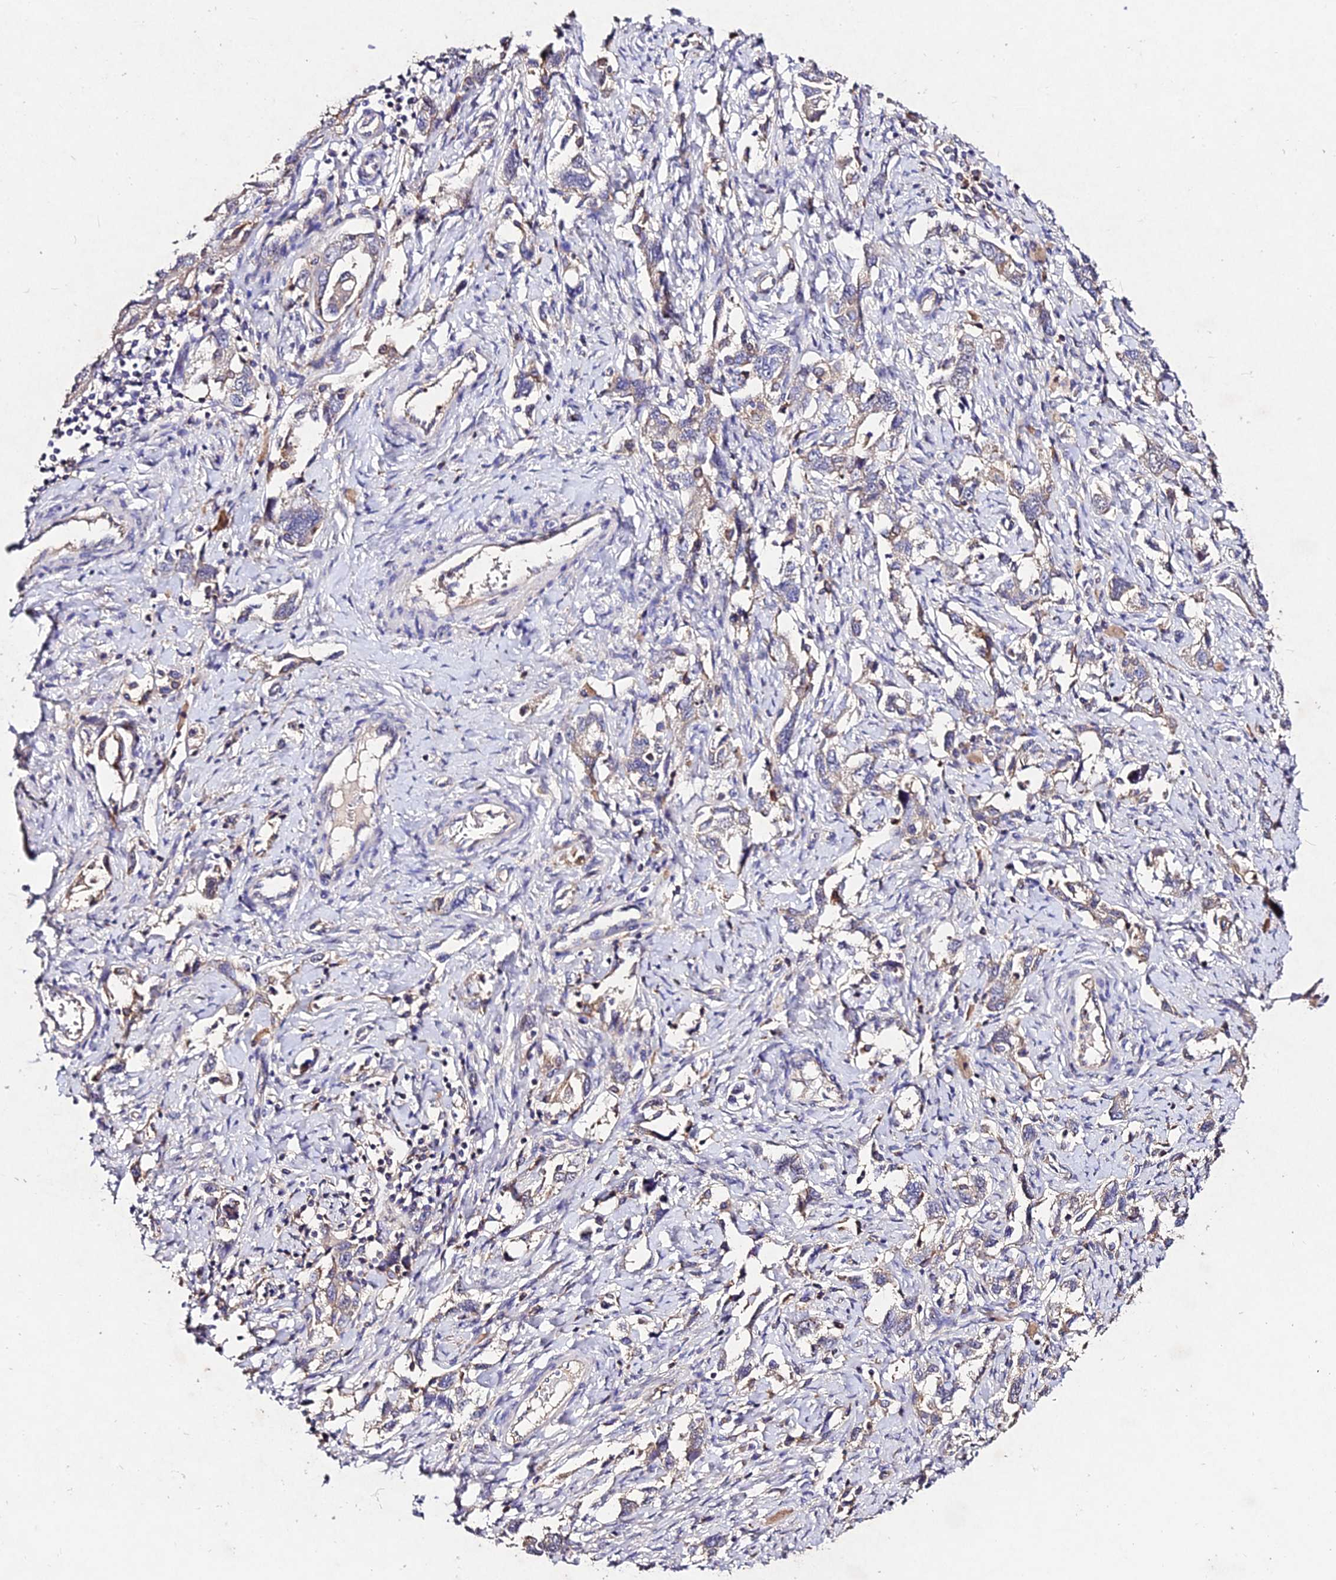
{"staining": {"intensity": "weak", "quantity": "<25%", "location": "cytoplasmic/membranous"}, "tissue": "ovarian cancer", "cell_type": "Tumor cells", "image_type": "cancer", "snomed": [{"axis": "morphology", "description": "Carcinoma, NOS"}, {"axis": "morphology", "description": "Cystadenocarcinoma, serous, NOS"}, {"axis": "topography", "description": "Ovary"}], "caption": "The image demonstrates no staining of tumor cells in ovarian serous cystadenocarcinoma.", "gene": "AP3M2", "patient": {"sex": "female", "age": 69}}